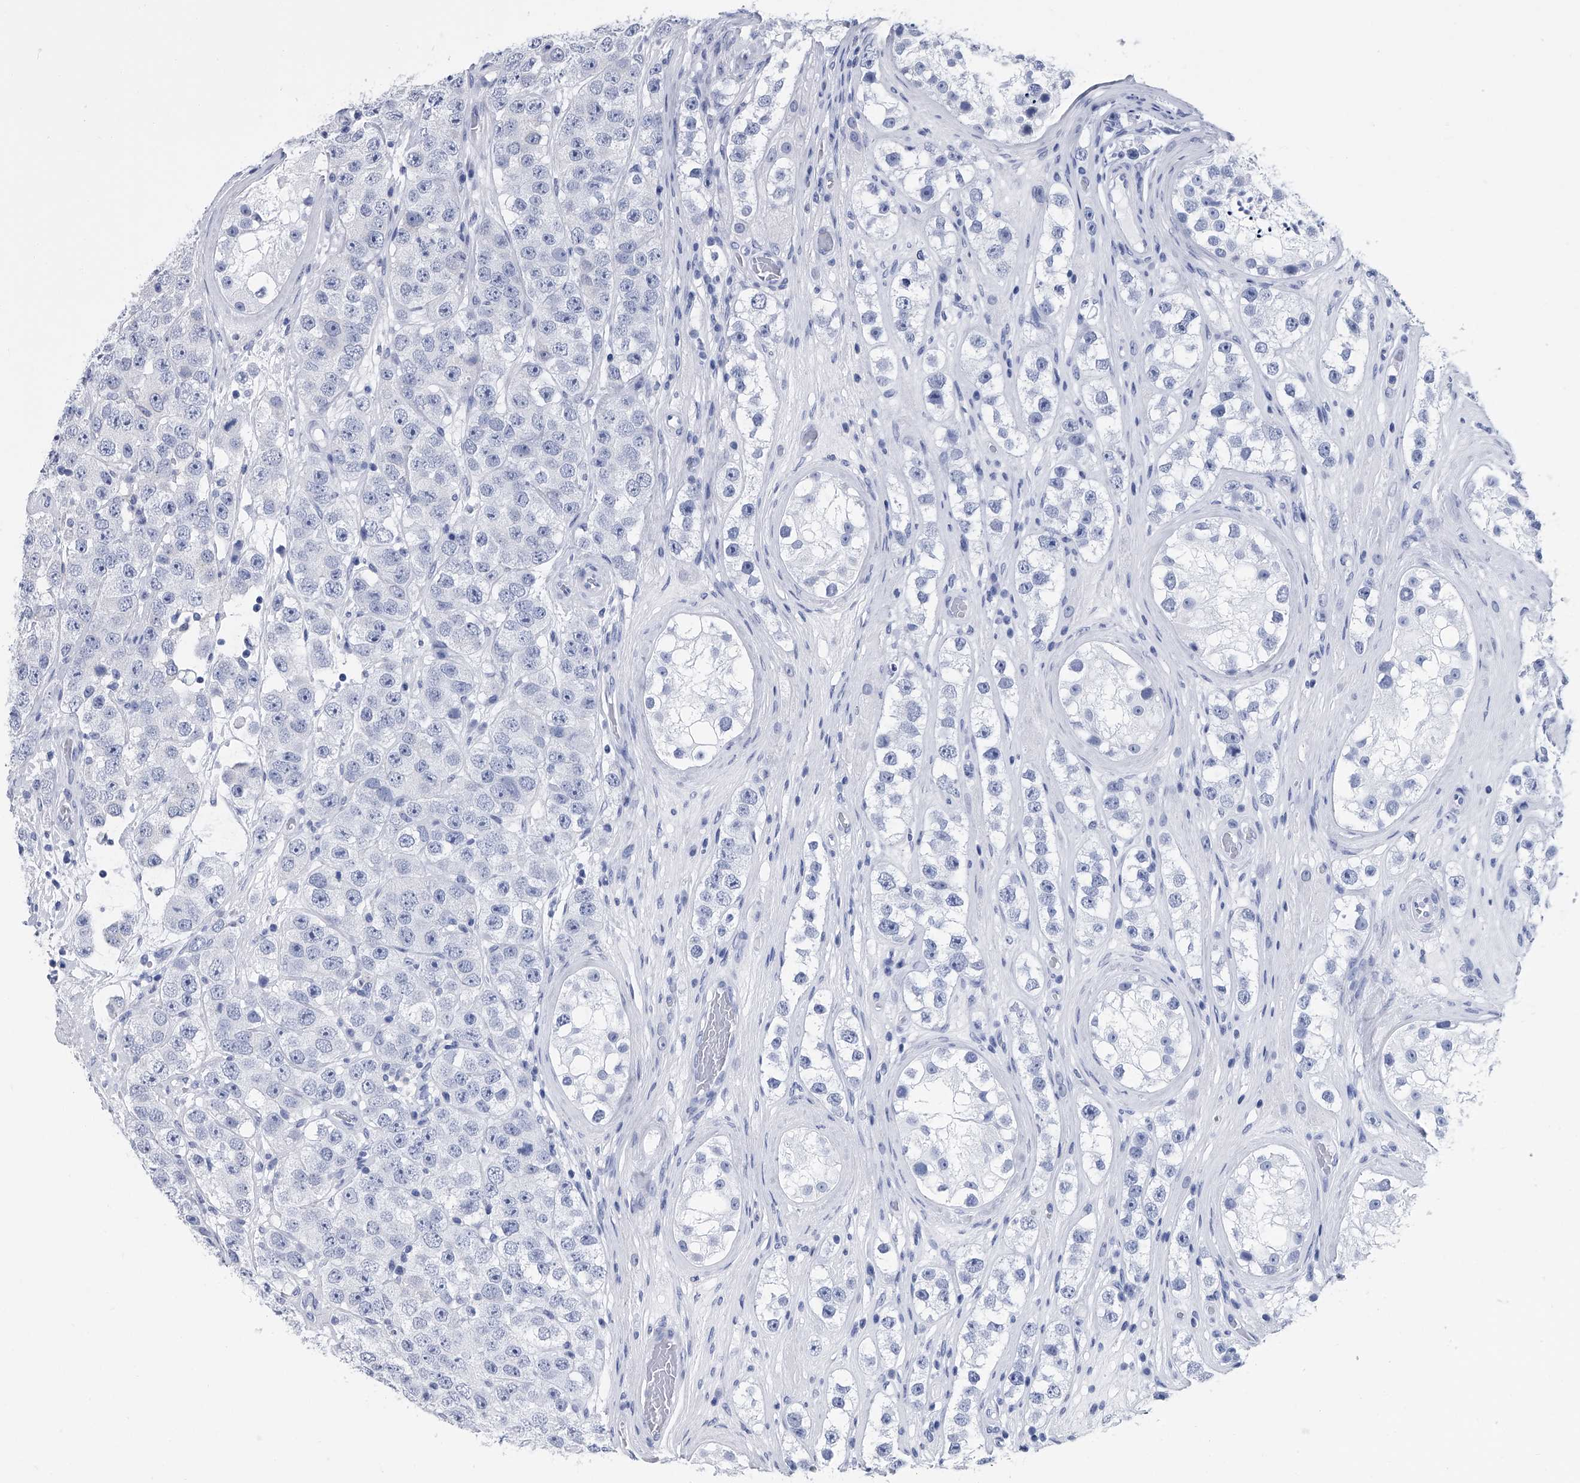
{"staining": {"intensity": "negative", "quantity": "none", "location": "none"}, "tissue": "testis cancer", "cell_type": "Tumor cells", "image_type": "cancer", "snomed": [{"axis": "morphology", "description": "Seminoma, NOS"}, {"axis": "topography", "description": "Testis"}], "caption": "IHC photomicrograph of testis cancer (seminoma) stained for a protein (brown), which reveals no positivity in tumor cells.", "gene": "MAP4K3", "patient": {"sex": "male", "age": 28}}